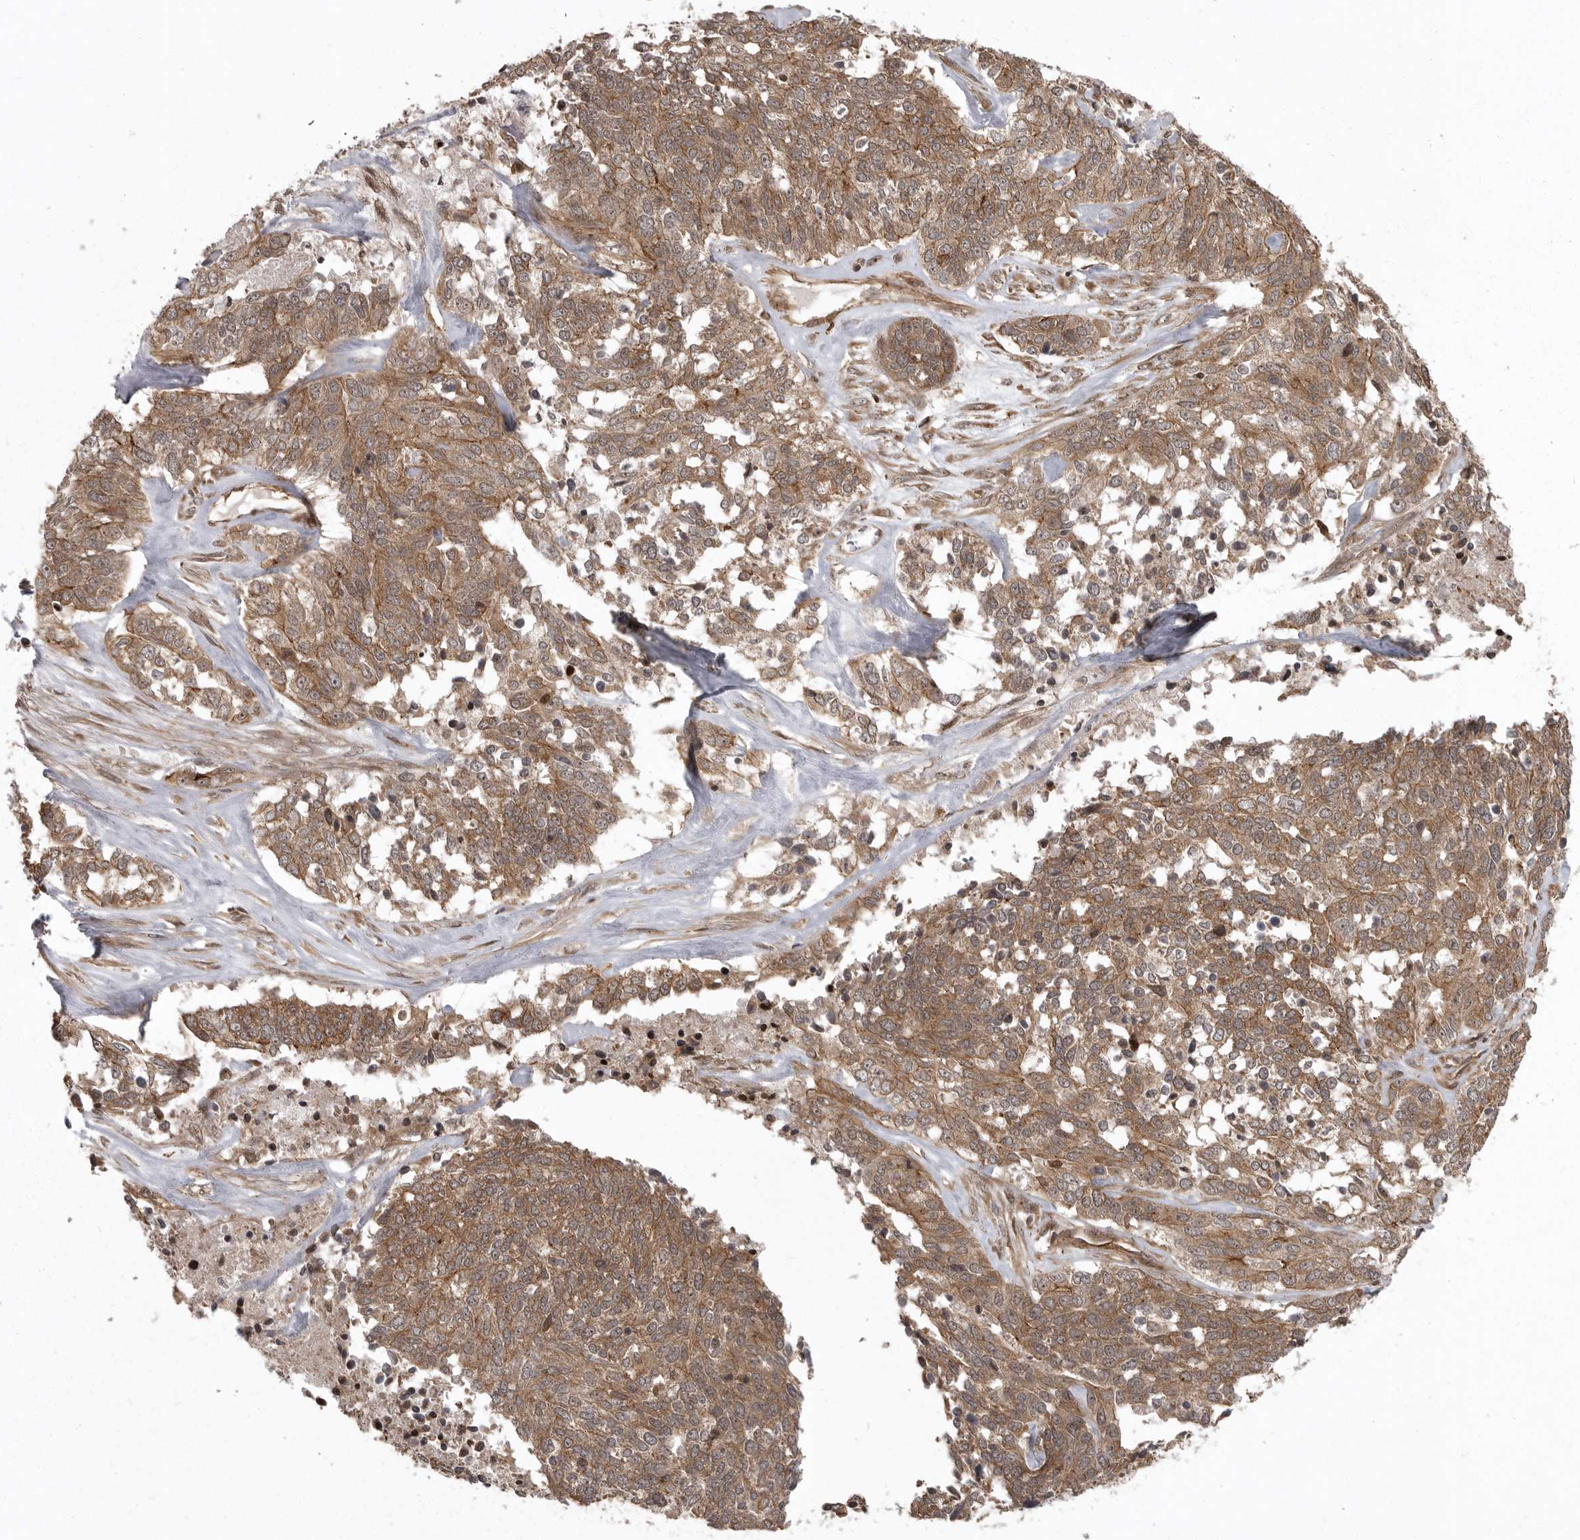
{"staining": {"intensity": "moderate", "quantity": ">75%", "location": "cytoplasmic/membranous"}, "tissue": "ovarian cancer", "cell_type": "Tumor cells", "image_type": "cancer", "snomed": [{"axis": "morphology", "description": "Cystadenocarcinoma, serous, NOS"}, {"axis": "topography", "description": "Ovary"}], "caption": "DAB immunohistochemical staining of human ovarian cancer (serous cystadenocarcinoma) displays moderate cytoplasmic/membranous protein expression in about >75% of tumor cells.", "gene": "DNAJC8", "patient": {"sex": "female", "age": 44}}